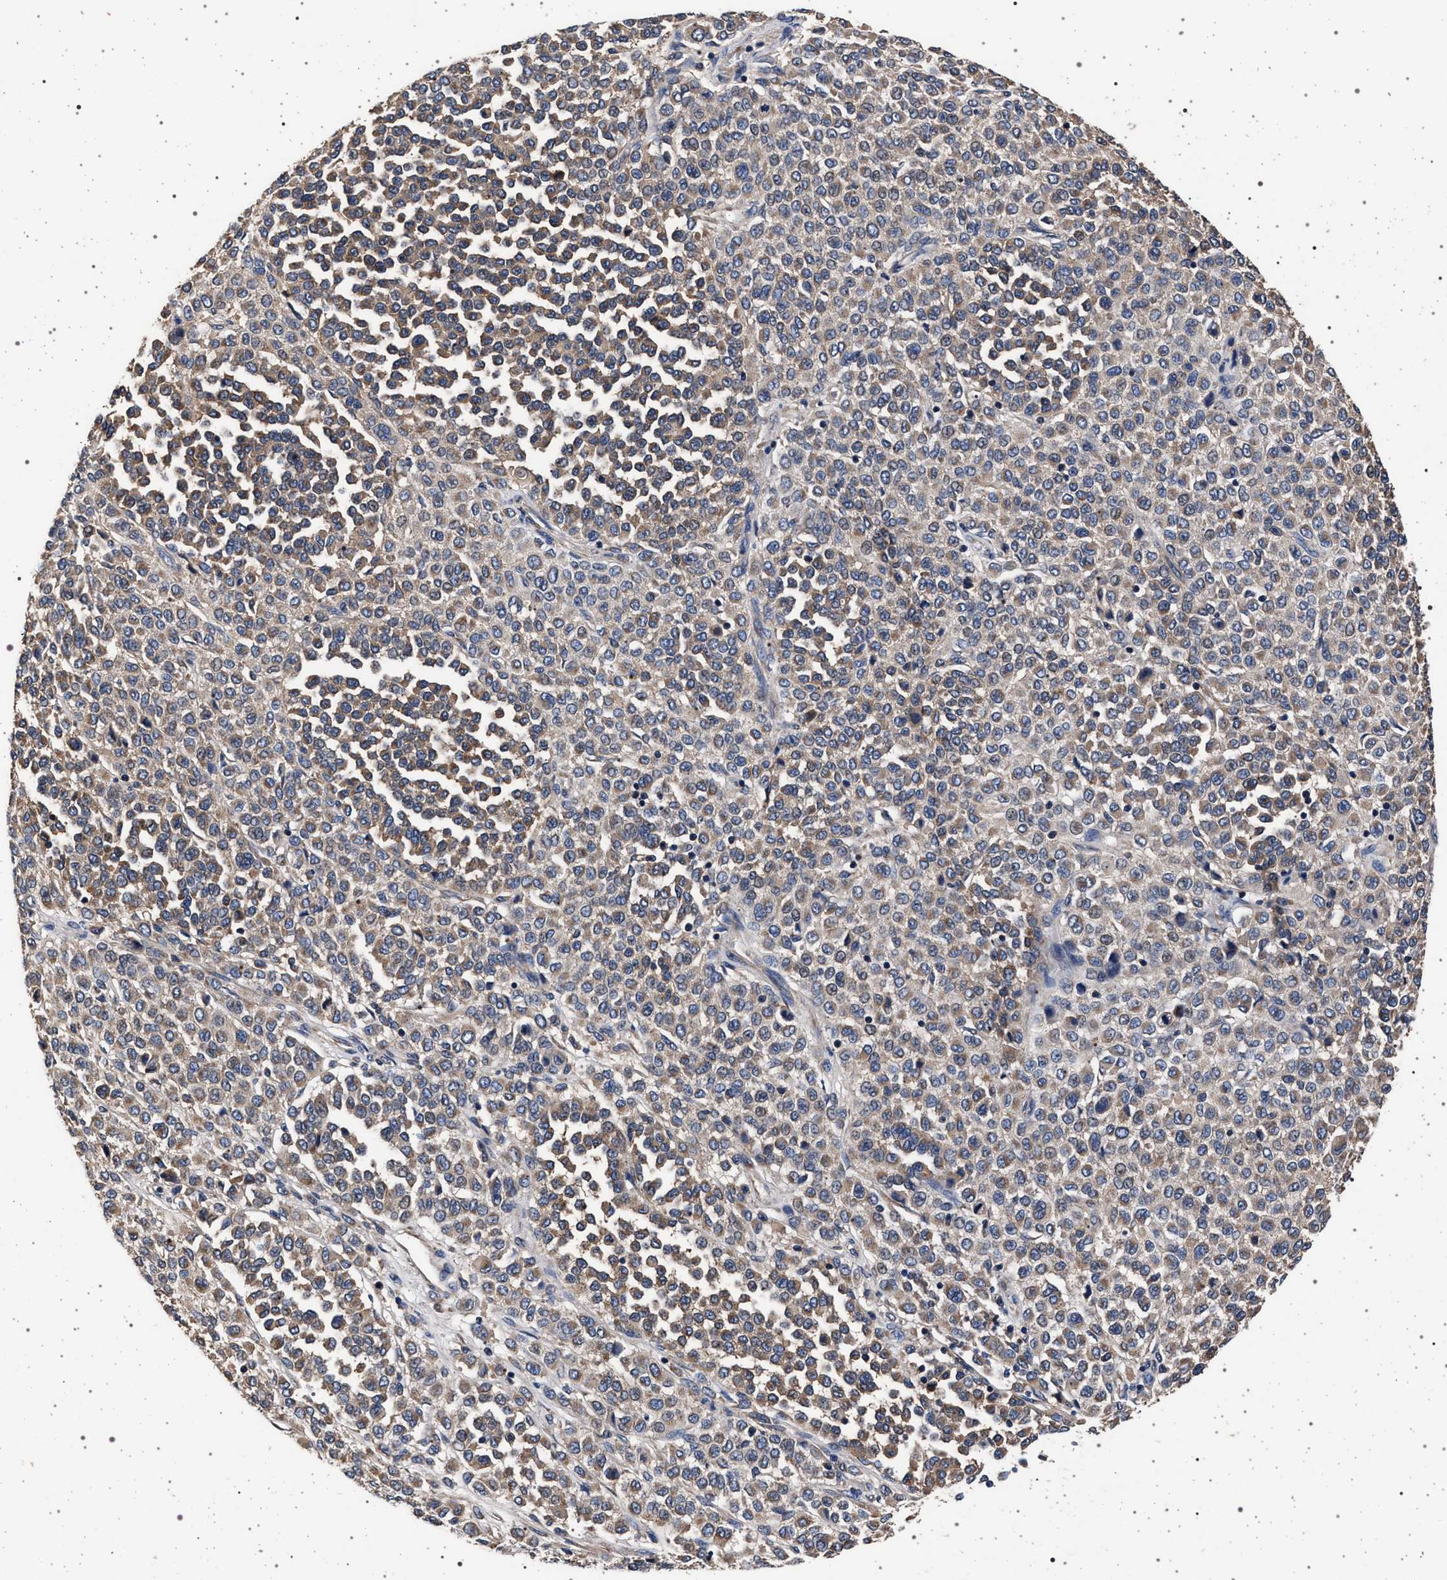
{"staining": {"intensity": "weak", "quantity": "25%-75%", "location": "cytoplasmic/membranous"}, "tissue": "melanoma", "cell_type": "Tumor cells", "image_type": "cancer", "snomed": [{"axis": "morphology", "description": "Malignant melanoma, Metastatic site"}, {"axis": "topography", "description": "Pancreas"}], "caption": "This is a micrograph of IHC staining of malignant melanoma (metastatic site), which shows weak staining in the cytoplasmic/membranous of tumor cells.", "gene": "MAP3K2", "patient": {"sex": "female", "age": 30}}